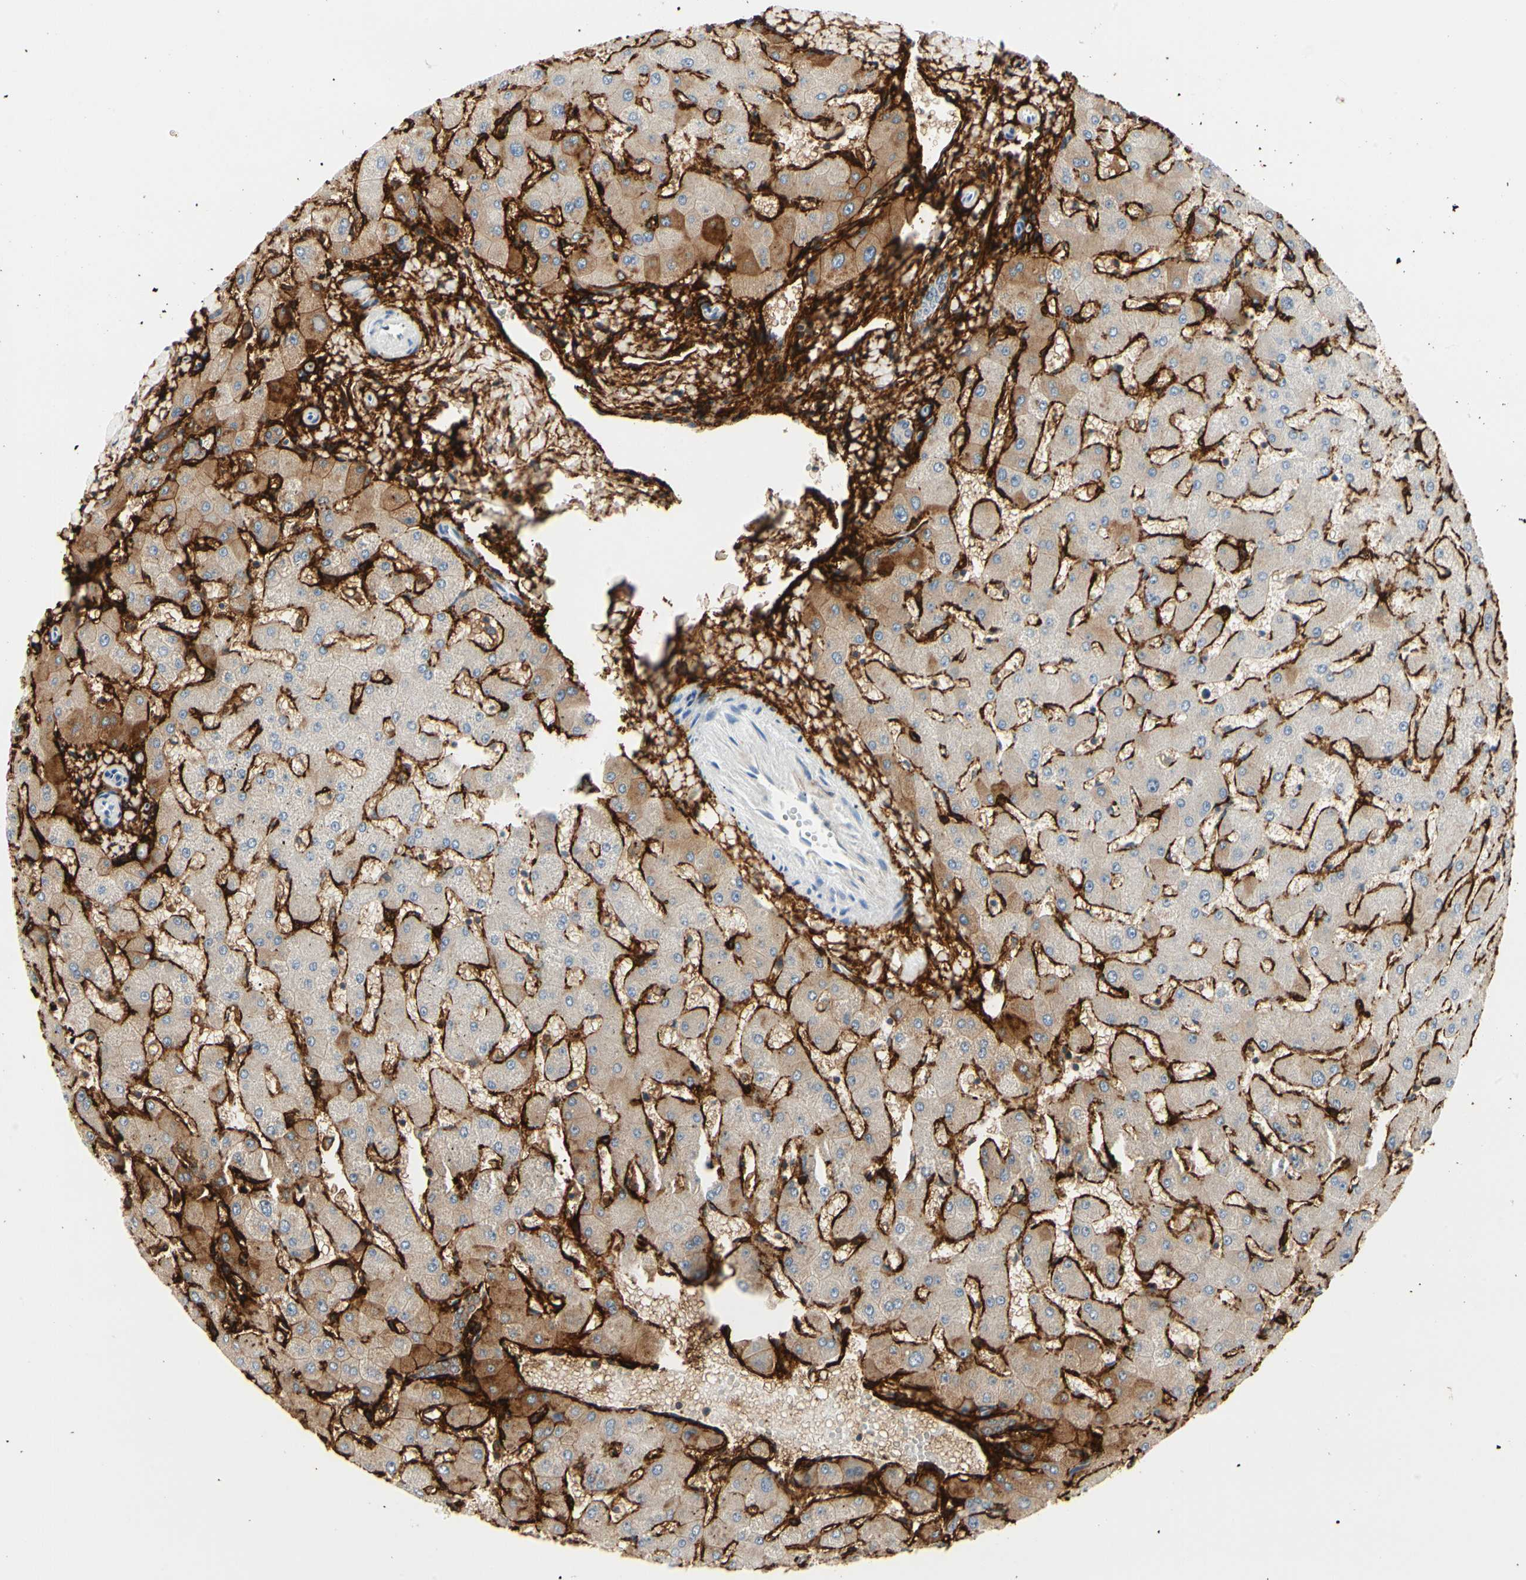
{"staining": {"intensity": "negative", "quantity": "none", "location": "none"}, "tissue": "liver", "cell_type": "Cholangiocytes", "image_type": "normal", "snomed": [{"axis": "morphology", "description": "Normal tissue, NOS"}, {"axis": "topography", "description": "Liver"}], "caption": "Immunohistochemical staining of unremarkable liver exhibits no significant positivity in cholangiocytes. (Brightfield microscopy of DAB (3,3'-diaminobenzidine) immunohistochemistry at high magnification).", "gene": "GGT5", "patient": {"sex": "female", "age": 63}}